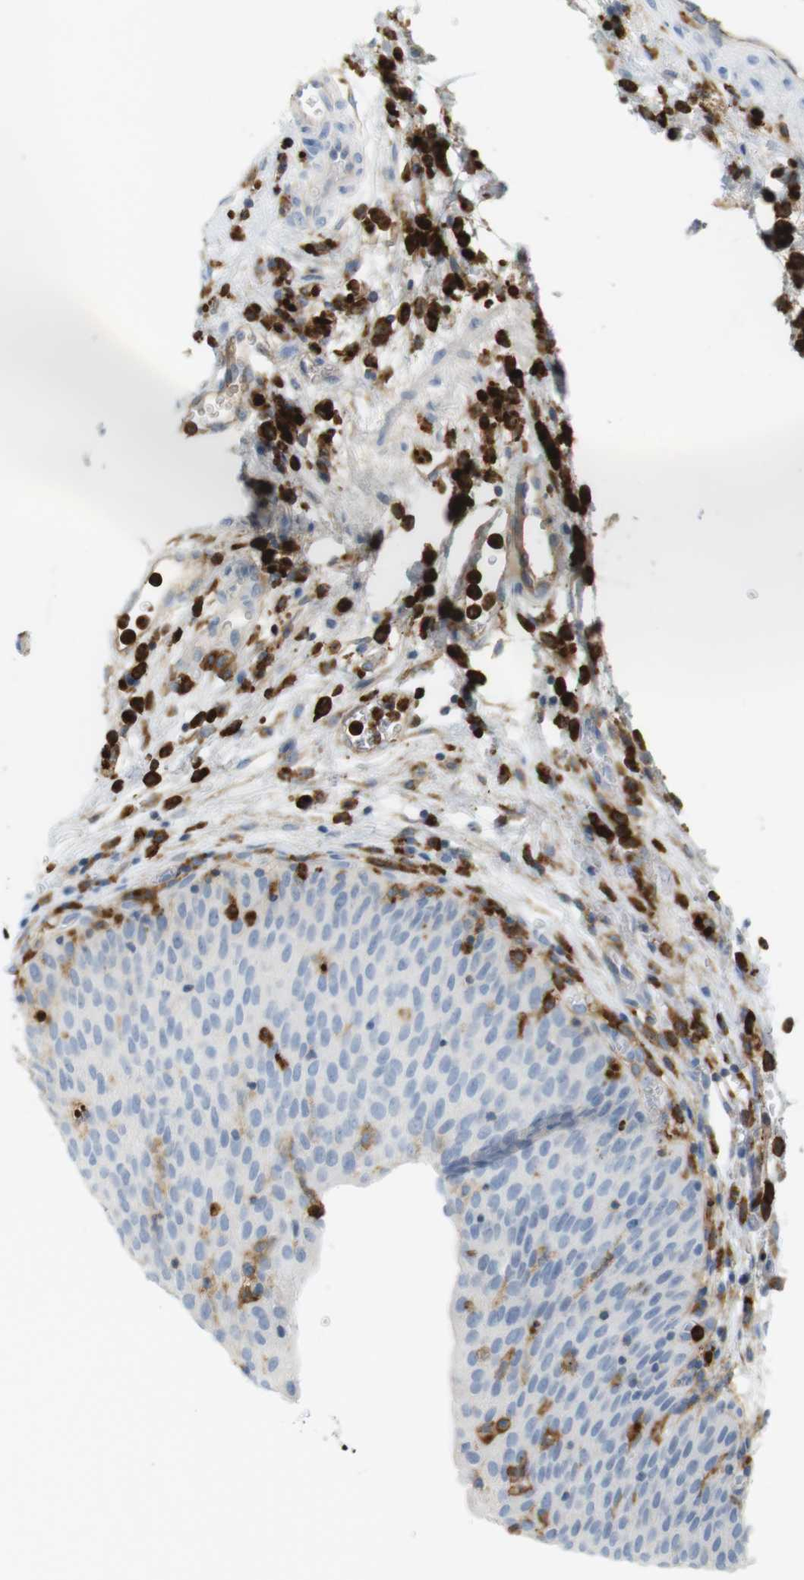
{"staining": {"intensity": "negative", "quantity": "none", "location": "none"}, "tissue": "urinary bladder", "cell_type": "Urothelial cells", "image_type": "normal", "snomed": [{"axis": "morphology", "description": "Normal tissue, NOS"}, {"axis": "morphology", "description": "Dysplasia, NOS"}, {"axis": "topography", "description": "Urinary bladder"}], "caption": "High magnification brightfield microscopy of normal urinary bladder stained with DAB (brown) and counterstained with hematoxylin (blue): urothelial cells show no significant expression.", "gene": "SIRPA", "patient": {"sex": "male", "age": 35}}